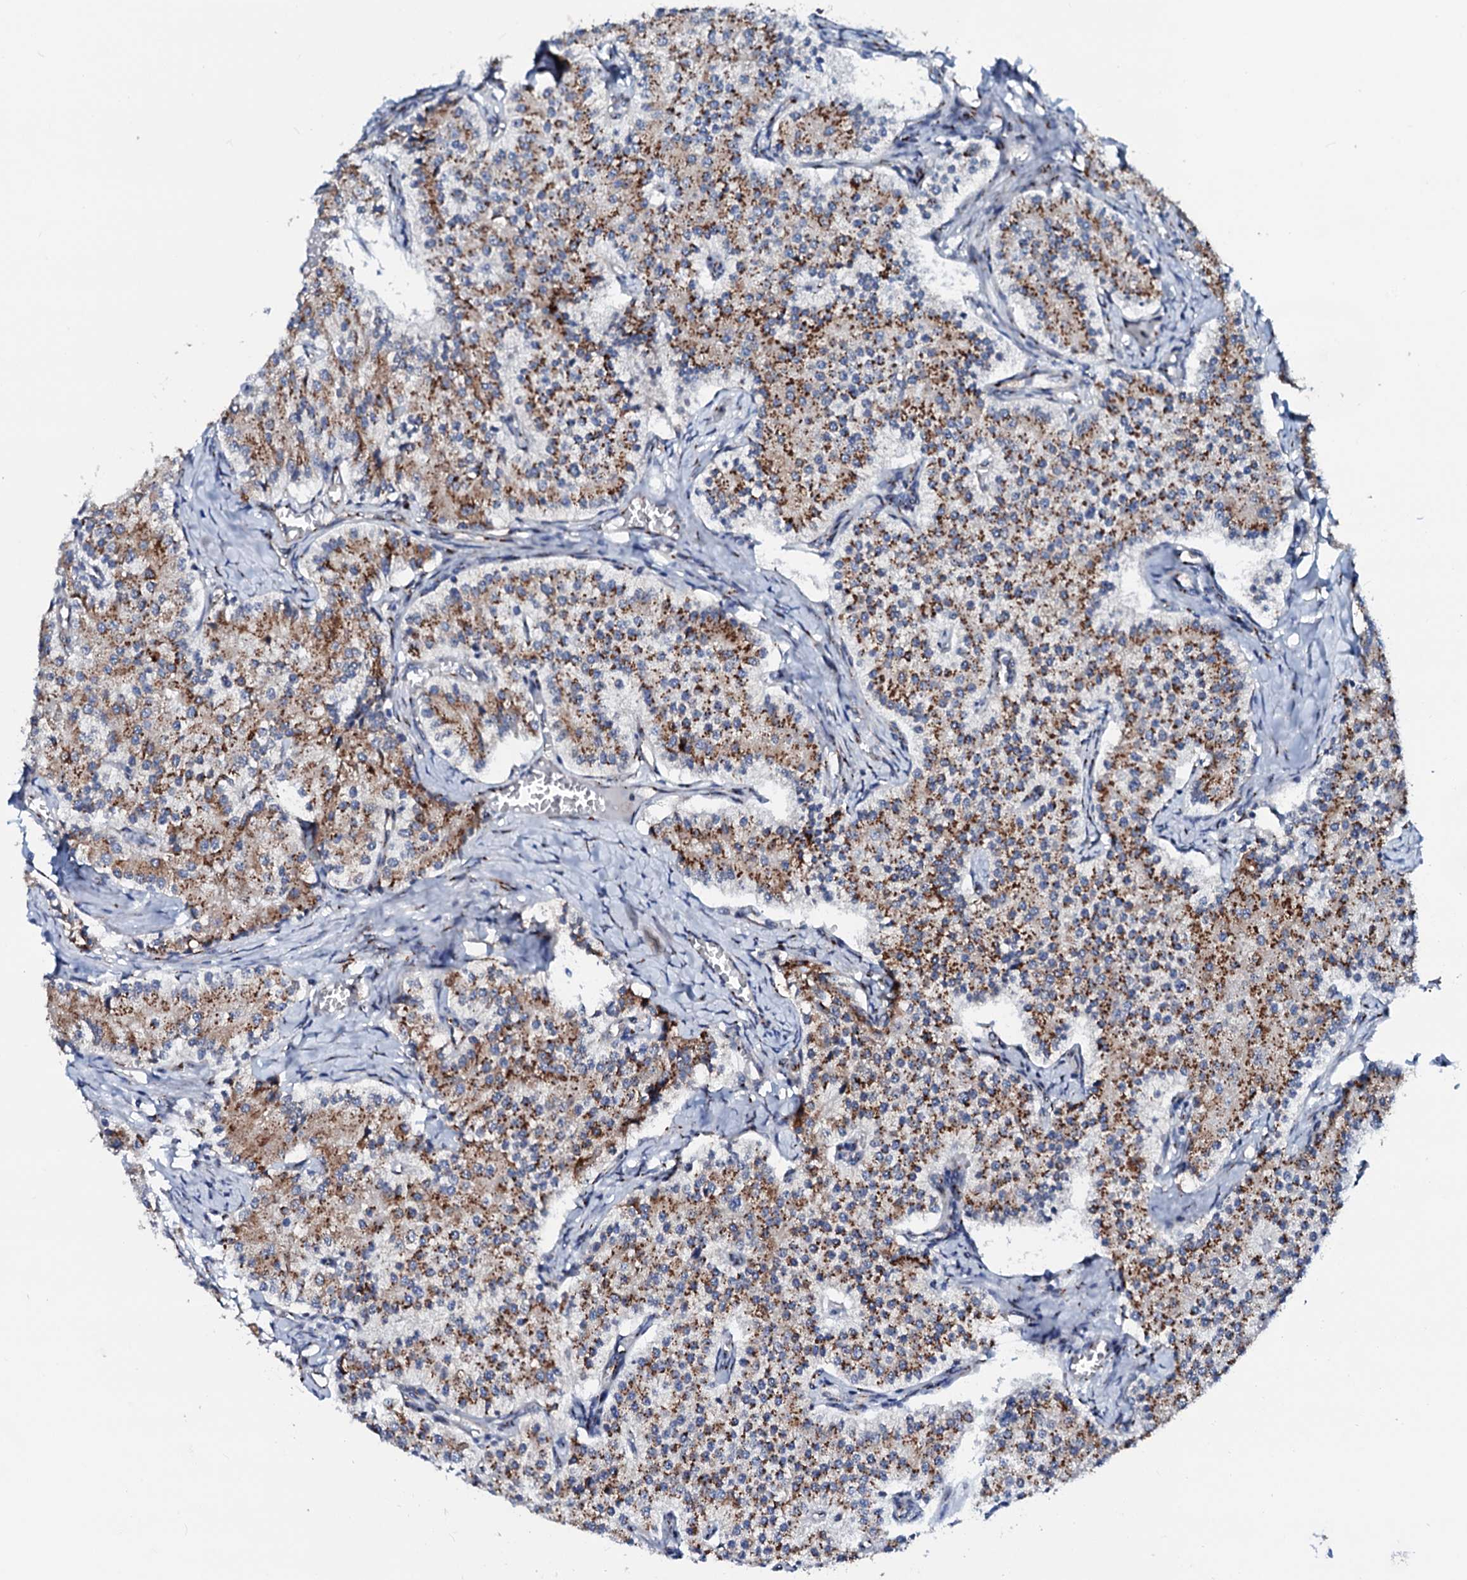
{"staining": {"intensity": "moderate", "quantity": ">75%", "location": "cytoplasmic/membranous"}, "tissue": "carcinoid", "cell_type": "Tumor cells", "image_type": "cancer", "snomed": [{"axis": "morphology", "description": "Carcinoid, malignant, NOS"}, {"axis": "topography", "description": "Colon"}], "caption": "A medium amount of moderate cytoplasmic/membranous expression is identified in approximately >75% of tumor cells in carcinoid (malignant) tissue.", "gene": "TMCO3", "patient": {"sex": "female", "age": 52}}